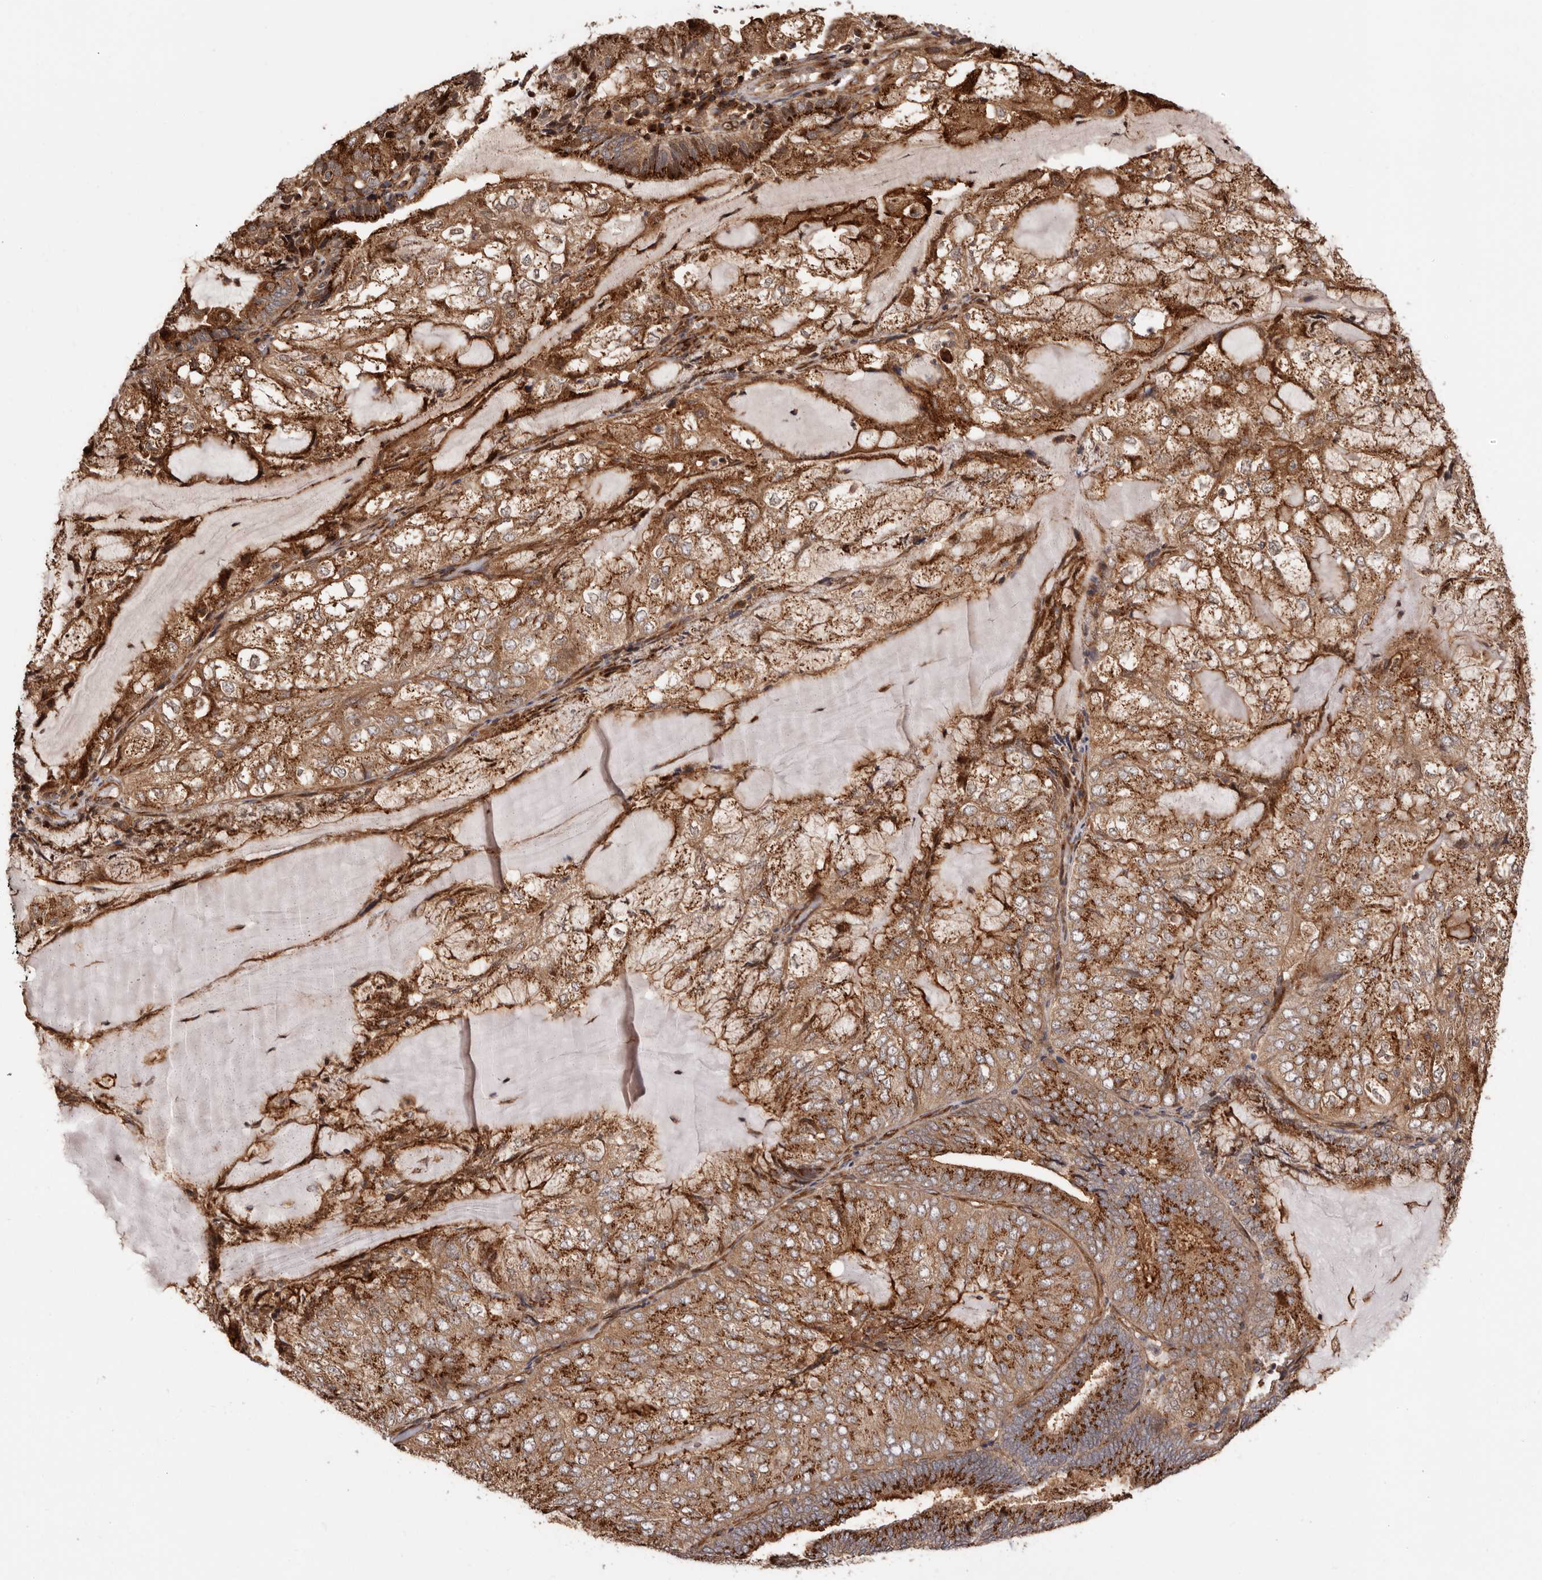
{"staining": {"intensity": "strong", "quantity": ">75%", "location": "cytoplasmic/membranous"}, "tissue": "endometrial cancer", "cell_type": "Tumor cells", "image_type": "cancer", "snomed": [{"axis": "morphology", "description": "Adenocarcinoma, NOS"}, {"axis": "topography", "description": "Endometrium"}], "caption": "Immunohistochemistry staining of endometrial adenocarcinoma, which shows high levels of strong cytoplasmic/membranous expression in approximately >75% of tumor cells indicating strong cytoplasmic/membranous protein staining. The staining was performed using DAB (brown) for protein detection and nuclei were counterstained in hematoxylin (blue).", "gene": "GPR27", "patient": {"sex": "female", "age": 81}}